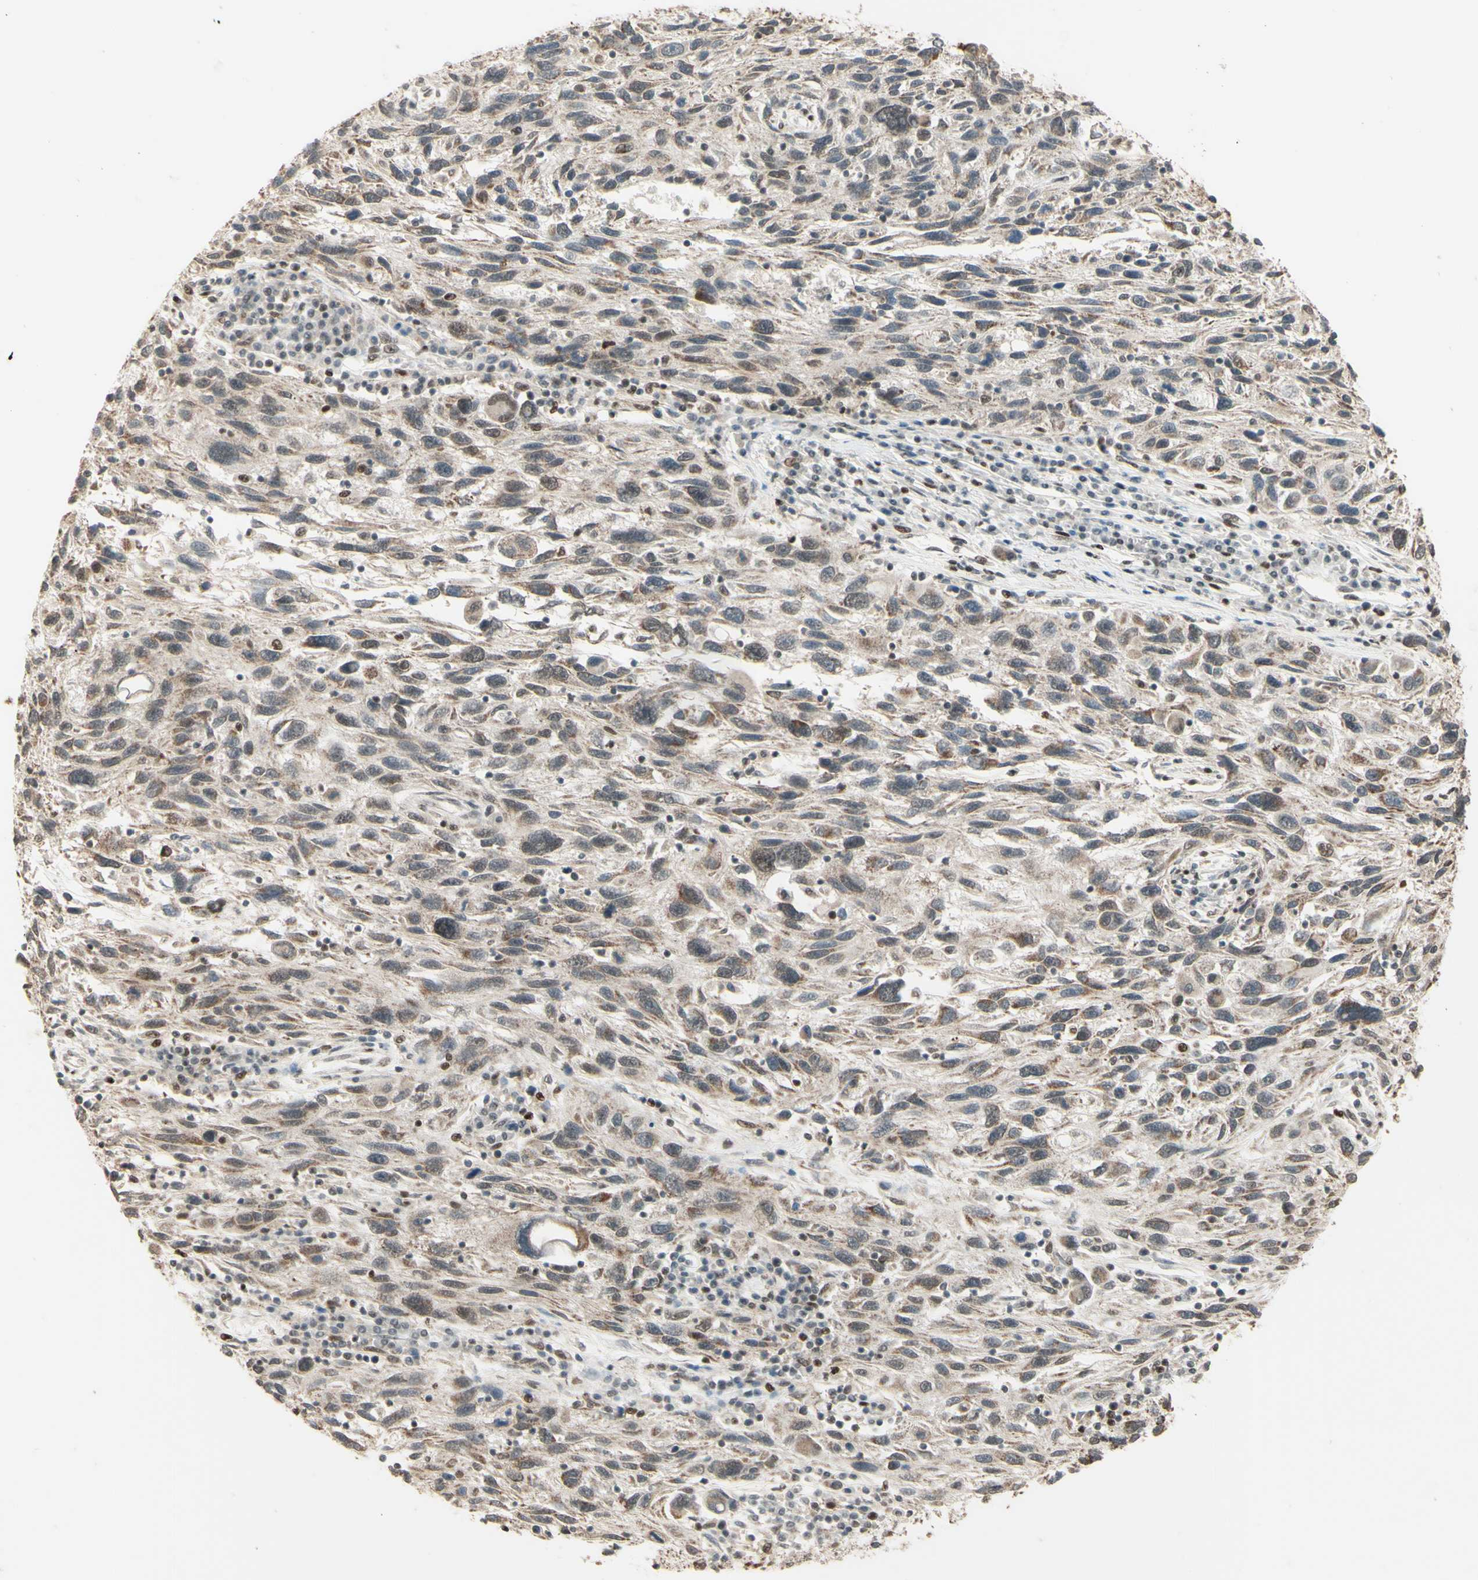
{"staining": {"intensity": "moderate", "quantity": "25%-75%", "location": "cytoplasmic/membranous,nuclear"}, "tissue": "melanoma", "cell_type": "Tumor cells", "image_type": "cancer", "snomed": [{"axis": "morphology", "description": "Malignant melanoma, NOS"}, {"axis": "topography", "description": "Skin"}], "caption": "Immunohistochemistry (IHC) micrograph of human malignant melanoma stained for a protein (brown), which displays medium levels of moderate cytoplasmic/membranous and nuclear staining in about 25%-75% of tumor cells.", "gene": "NR3C1", "patient": {"sex": "male", "age": 53}}